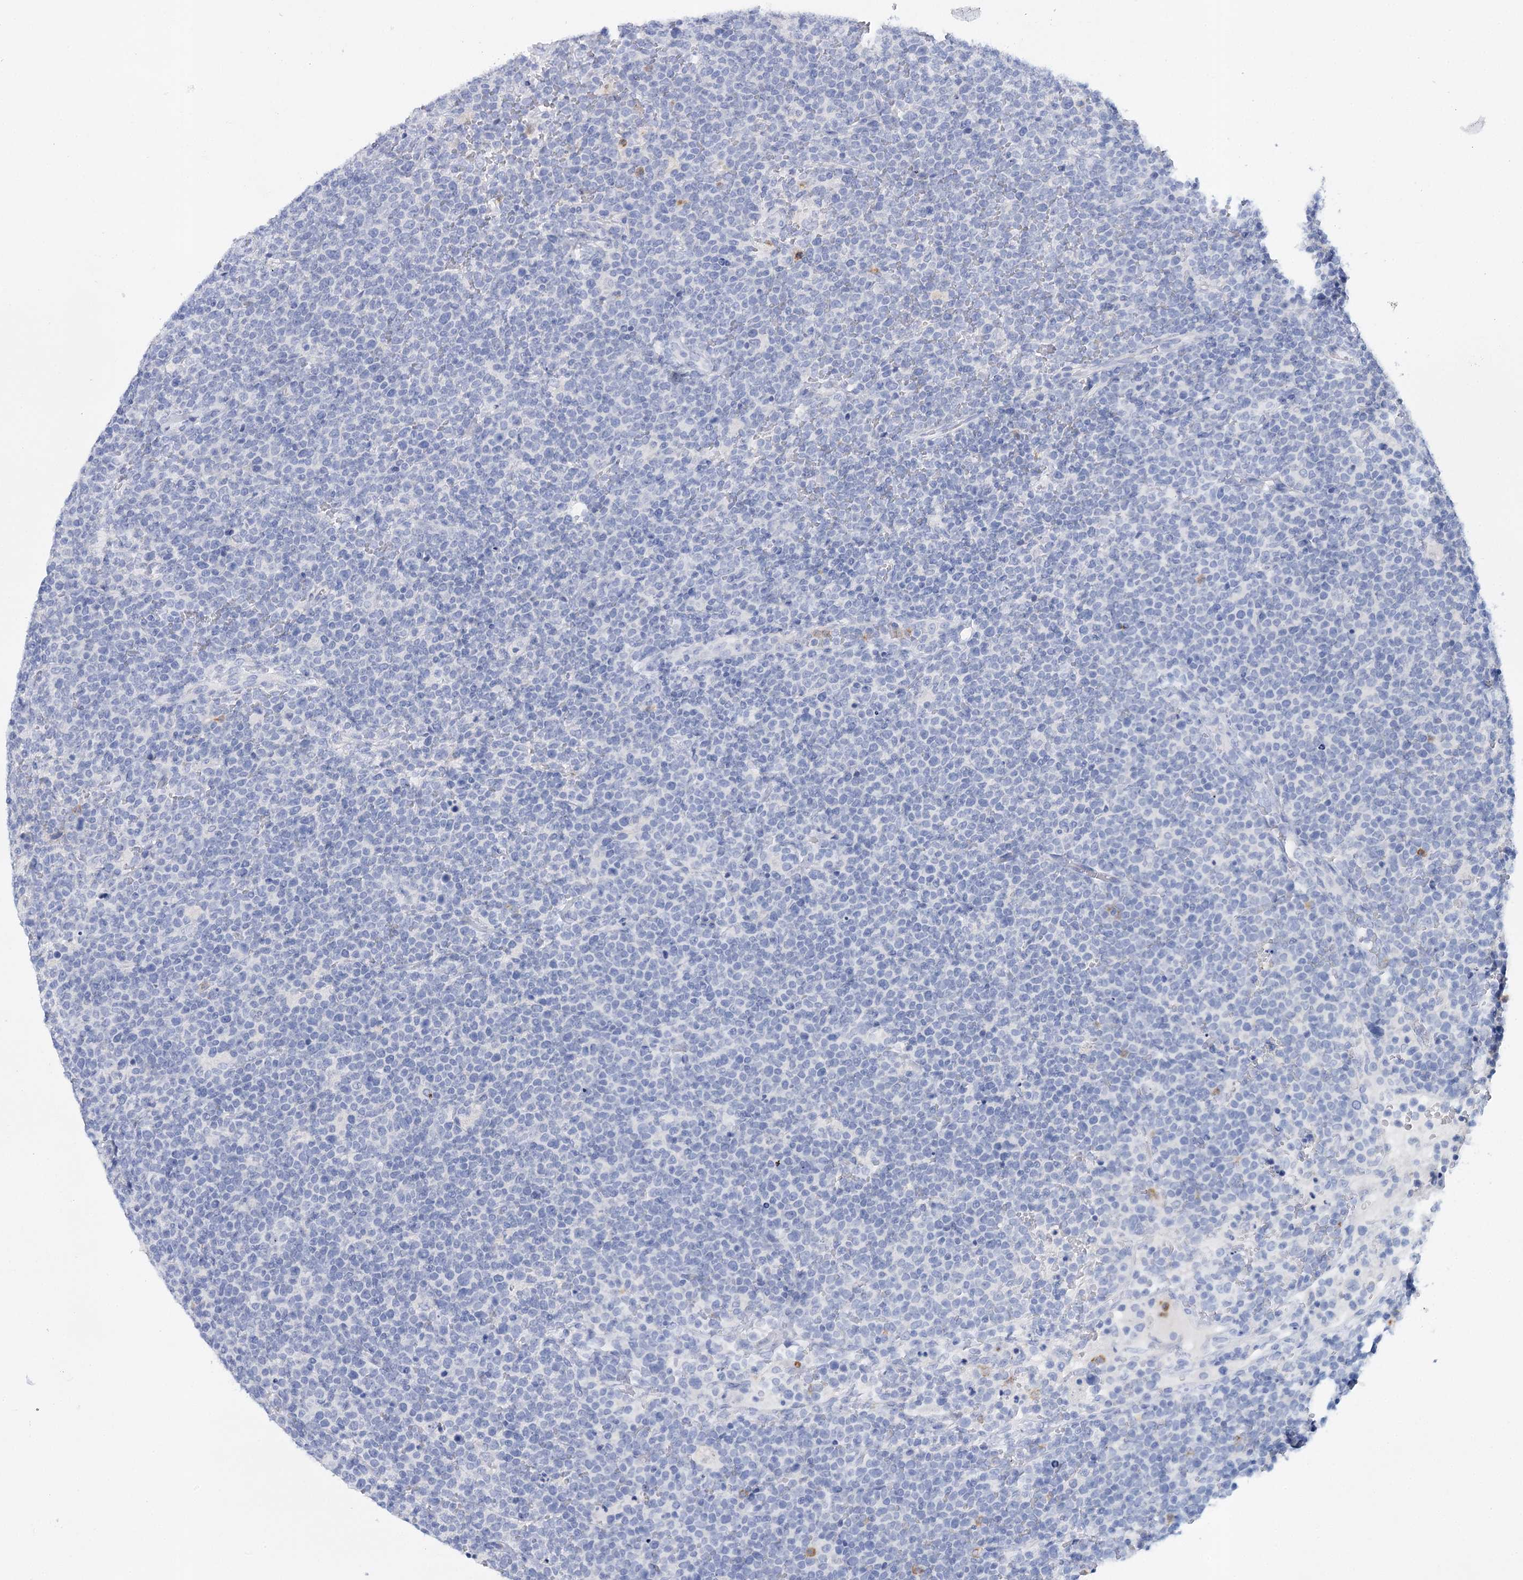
{"staining": {"intensity": "negative", "quantity": "none", "location": "none"}, "tissue": "lymphoma", "cell_type": "Tumor cells", "image_type": "cancer", "snomed": [{"axis": "morphology", "description": "Malignant lymphoma, non-Hodgkin's type, High grade"}, {"axis": "topography", "description": "Lymph node"}], "caption": "High power microscopy image of an immunohistochemistry histopathology image of lymphoma, revealing no significant staining in tumor cells.", "gene": "CEACAM8", "patient": {"sex": "male", "age": 61}}